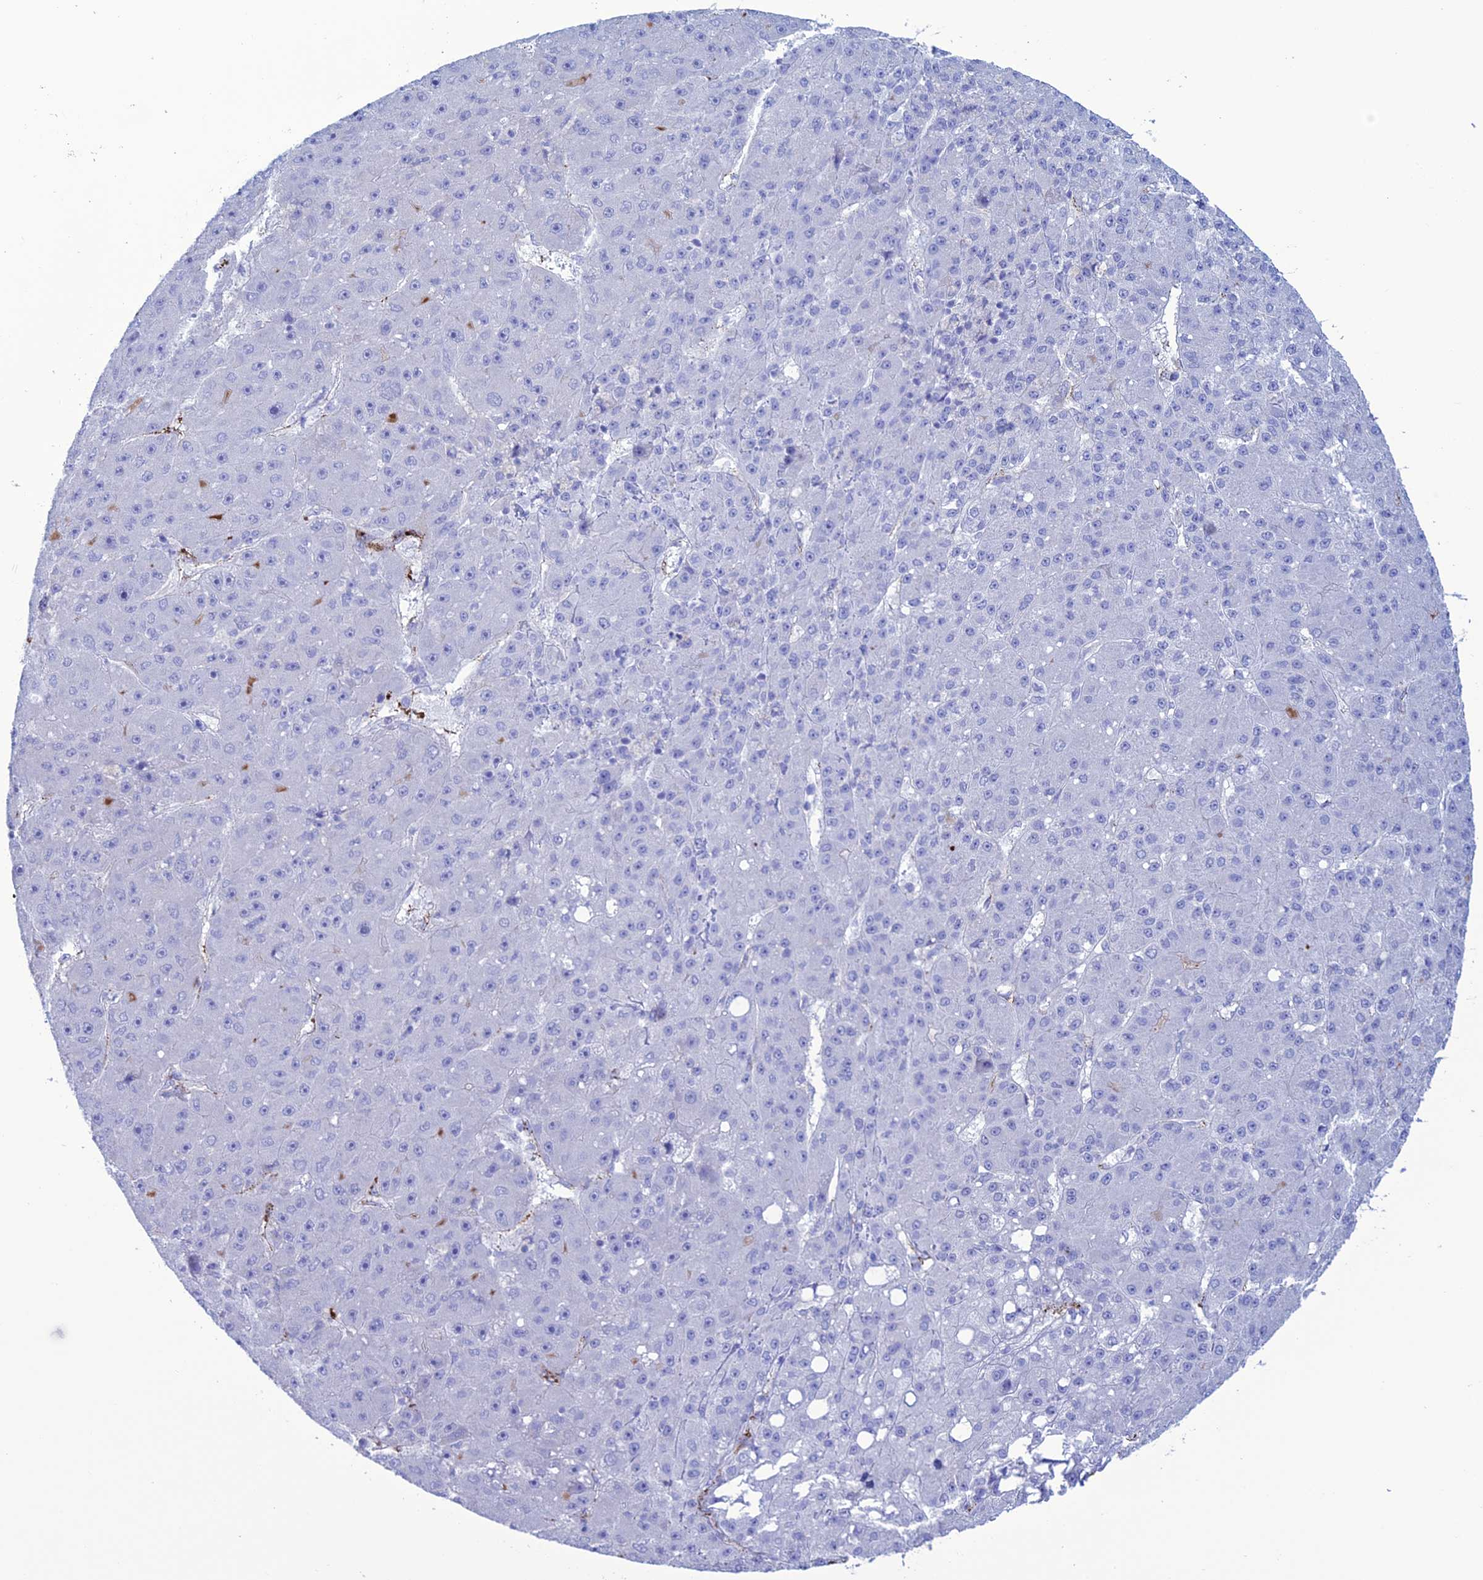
{"staining": {"intensity": "negative", "quantity": "none", "location": "none"}, "tissue": "liver cancer", "cell_type": "Tumor cells", "image_type": "cancer", "snomed": [{"axis": "morphology", "description": "Carcinoma, Hepatocellular, NOS"}, {"axis": "topography", "description": "Liver"}], "caption": "Tumor cells are negative for protein expression in human hepatocellular carcinoma (liver). (Brightfield microscopy of DAB immunohistochemistry at high magnification).", "gene": "CDC42EP5", "patient": {"sex": "male", "age": 67}}